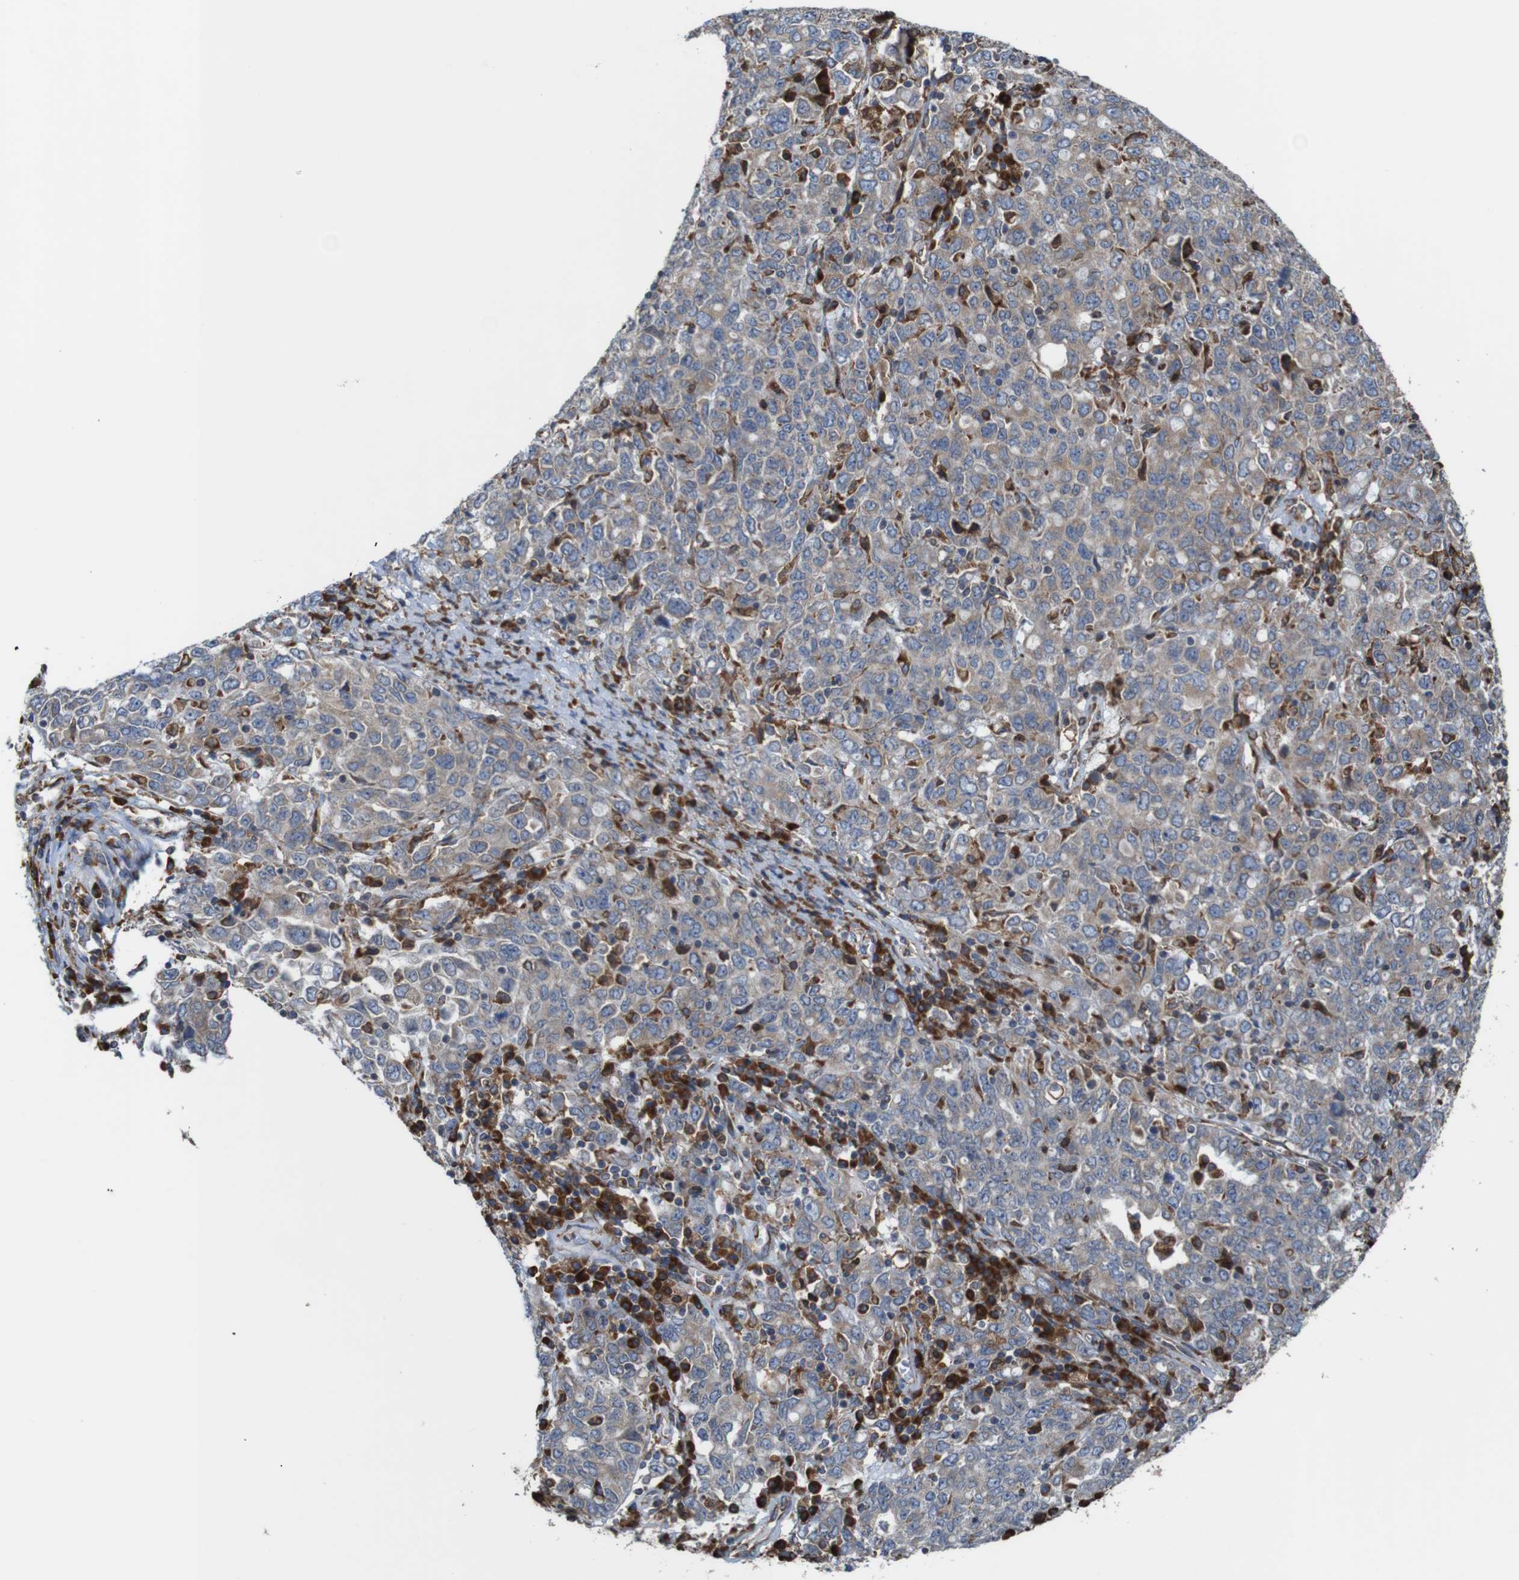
{"staining": {"intensity": "weak", "quantity": "<25%", "location": "cytoplasmic/membranous"}, "tissue": "ovarian cancer", "cell_type": "Tumor cells", "image_type": "cancer", "snomed": [{"axis": "morphology", "description": "Carcinoma, endometroid"}, {"axis": "topography", "description": "Ovary"}], "caption": "Histopathology image shows no significant protein staining in tumor cells of endometroid carcinoma (ovarian).", "gene": "UGGT1", "patient": {"sex": "female", "age": 62}}